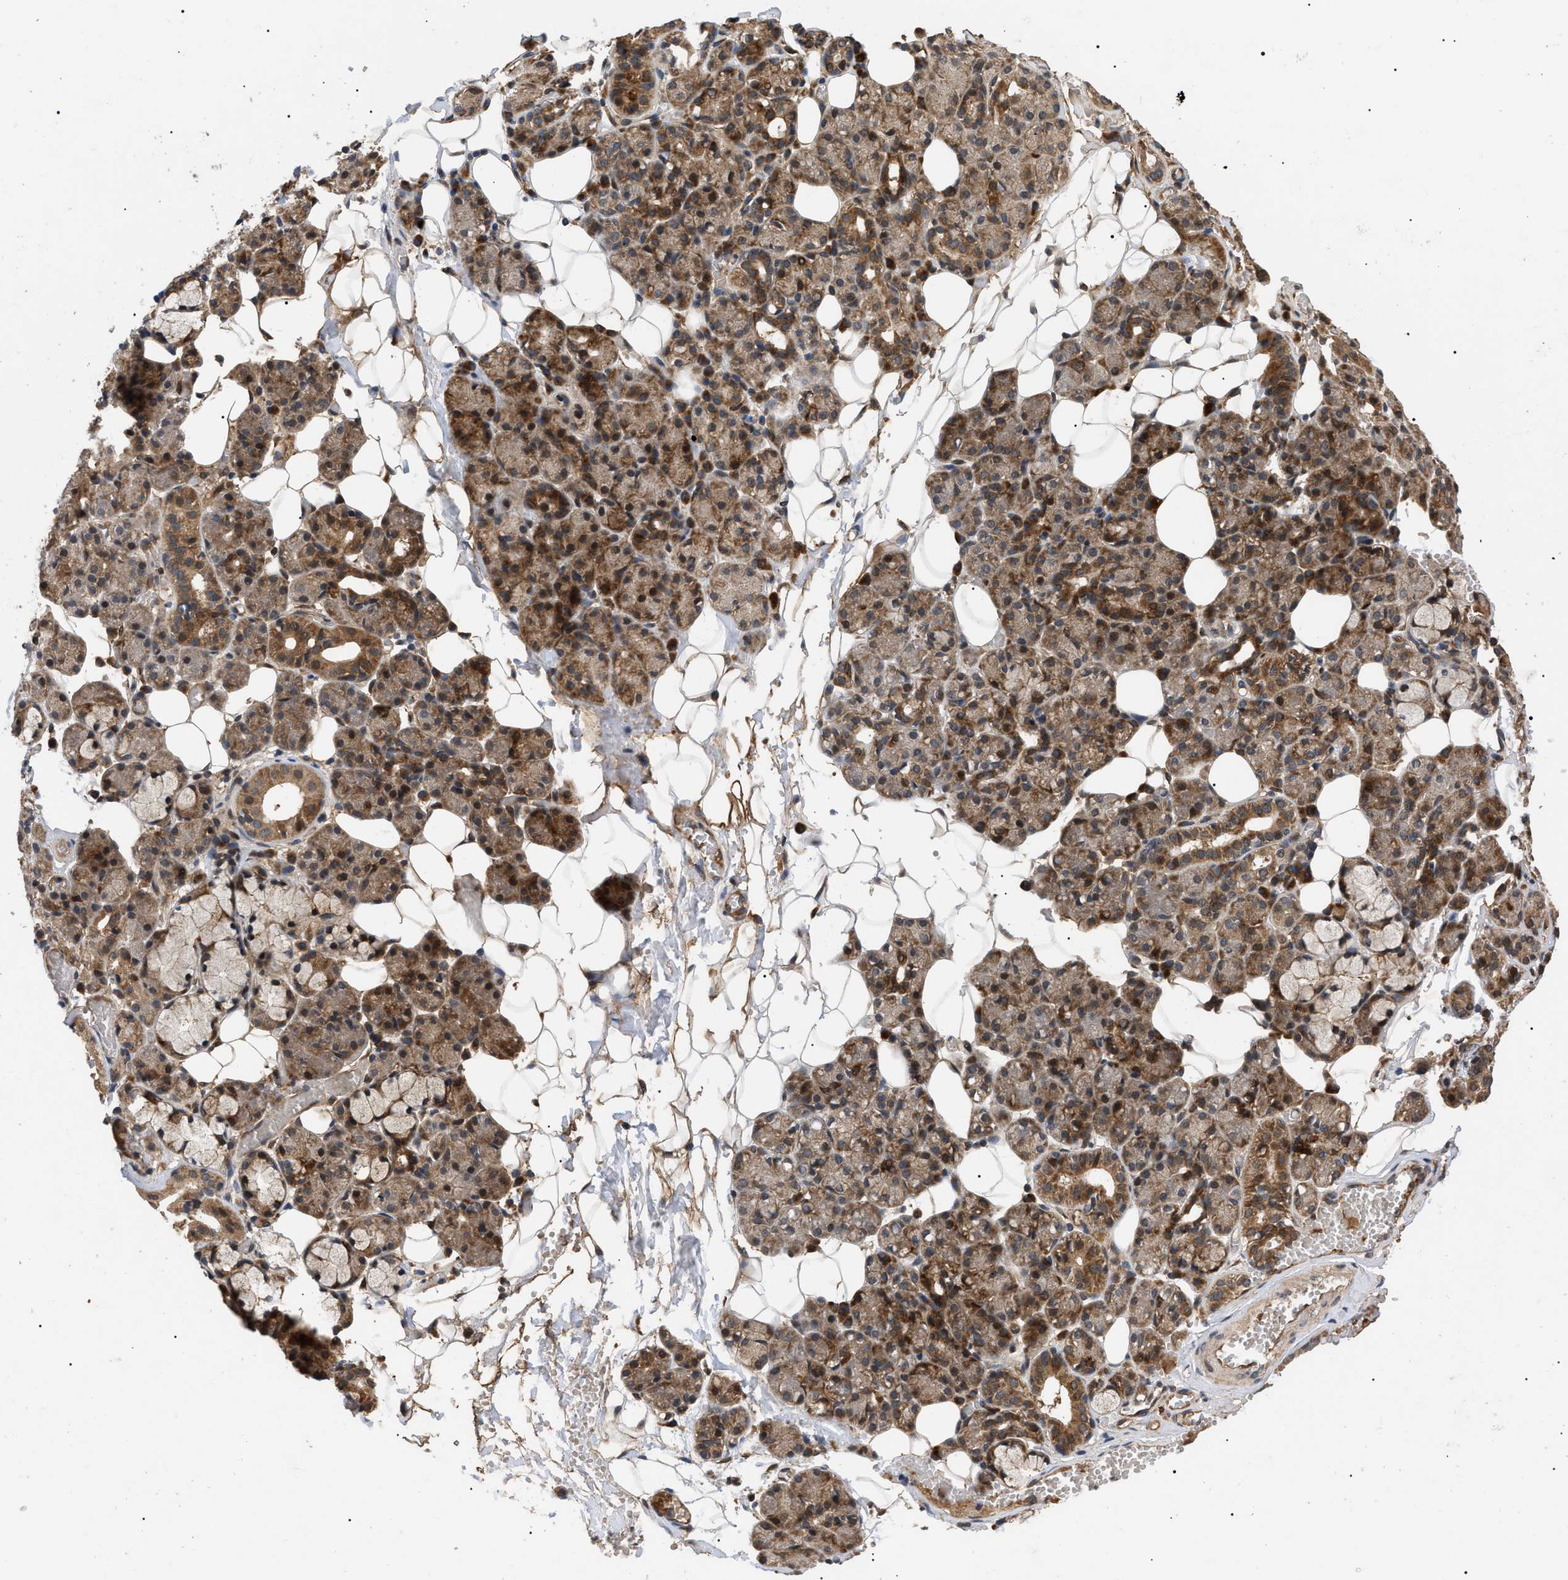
{"staining": {"intensity": "moderate", "quantity": ">75%", "location": "cytoplasmic/membranous"}, "tissue": "salivary gland", "cell_type": "Glandular cells", "image_type": "normal", "snomed": [{"axis": "morphology", "description": "Normal tissue, NOS"}, {"axis": "topography", "description": "Salivary gland"}], "caption": "Moderate cytoplasmic/membranous positivity for a protein is appreciated in approximately >75% of glandular cells of normal salivary gland using IHC.", "gene": "ASTL", "patient": {"sex": "male", "age": 63}}